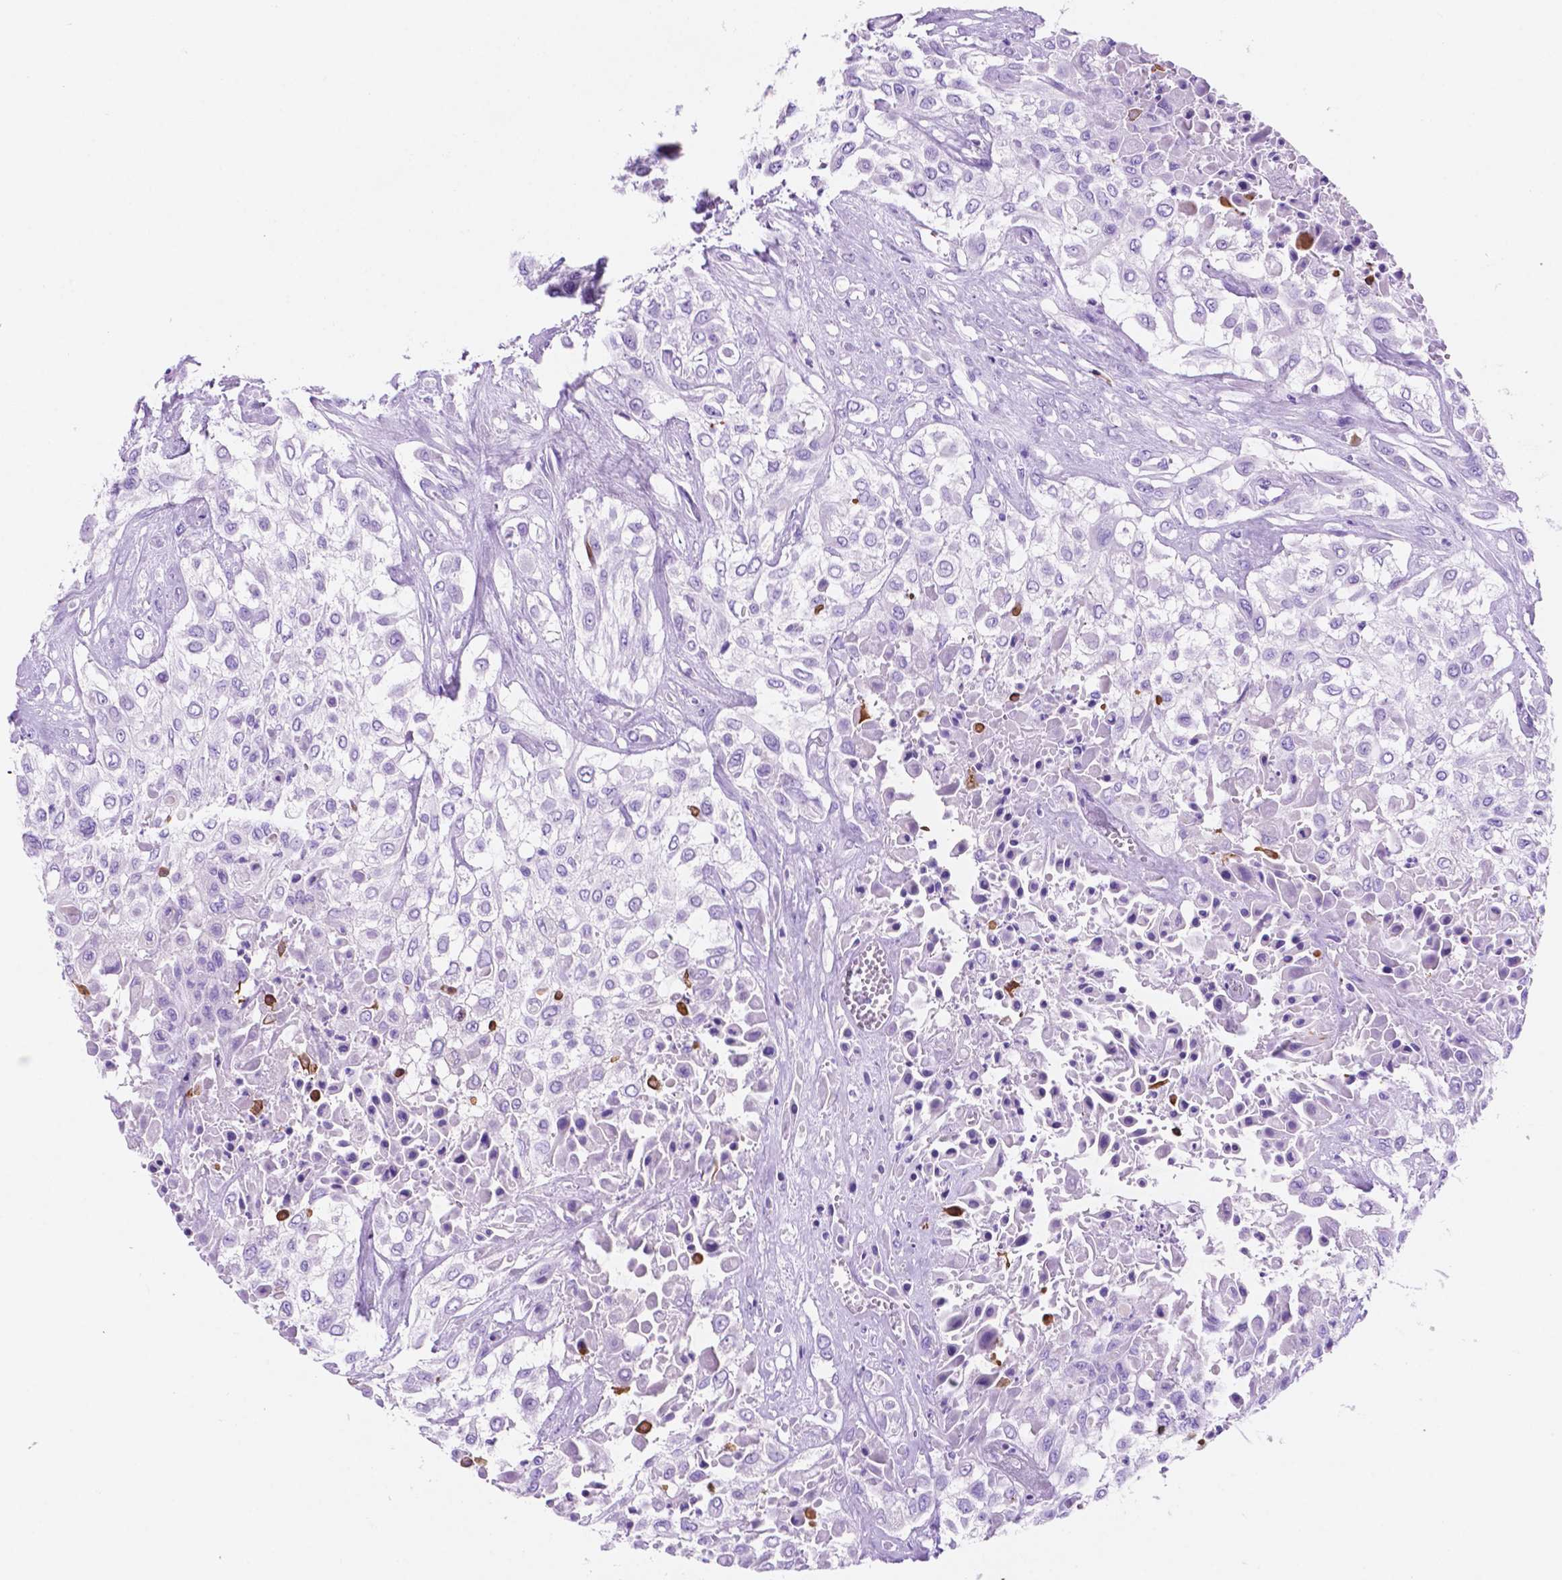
{"staining": {"intensity": "negative", "quantity": "none", "location": "none"}, "tissue": "urothelial cancer", "cell_type": "Tumor cells", "image_type": "cancer", "snomed": [{"axis": "morphology", "description": "Urothelial carcinoma, High grade"}, {"axis": "topography", "description": "Urinary bladder"}], "caption": "This is an IHC micrograph of urothelial cancer. There is no expression in tumor cells.", "gene": "FOXB2", "patient": {"sex": "male", "age": 57}}